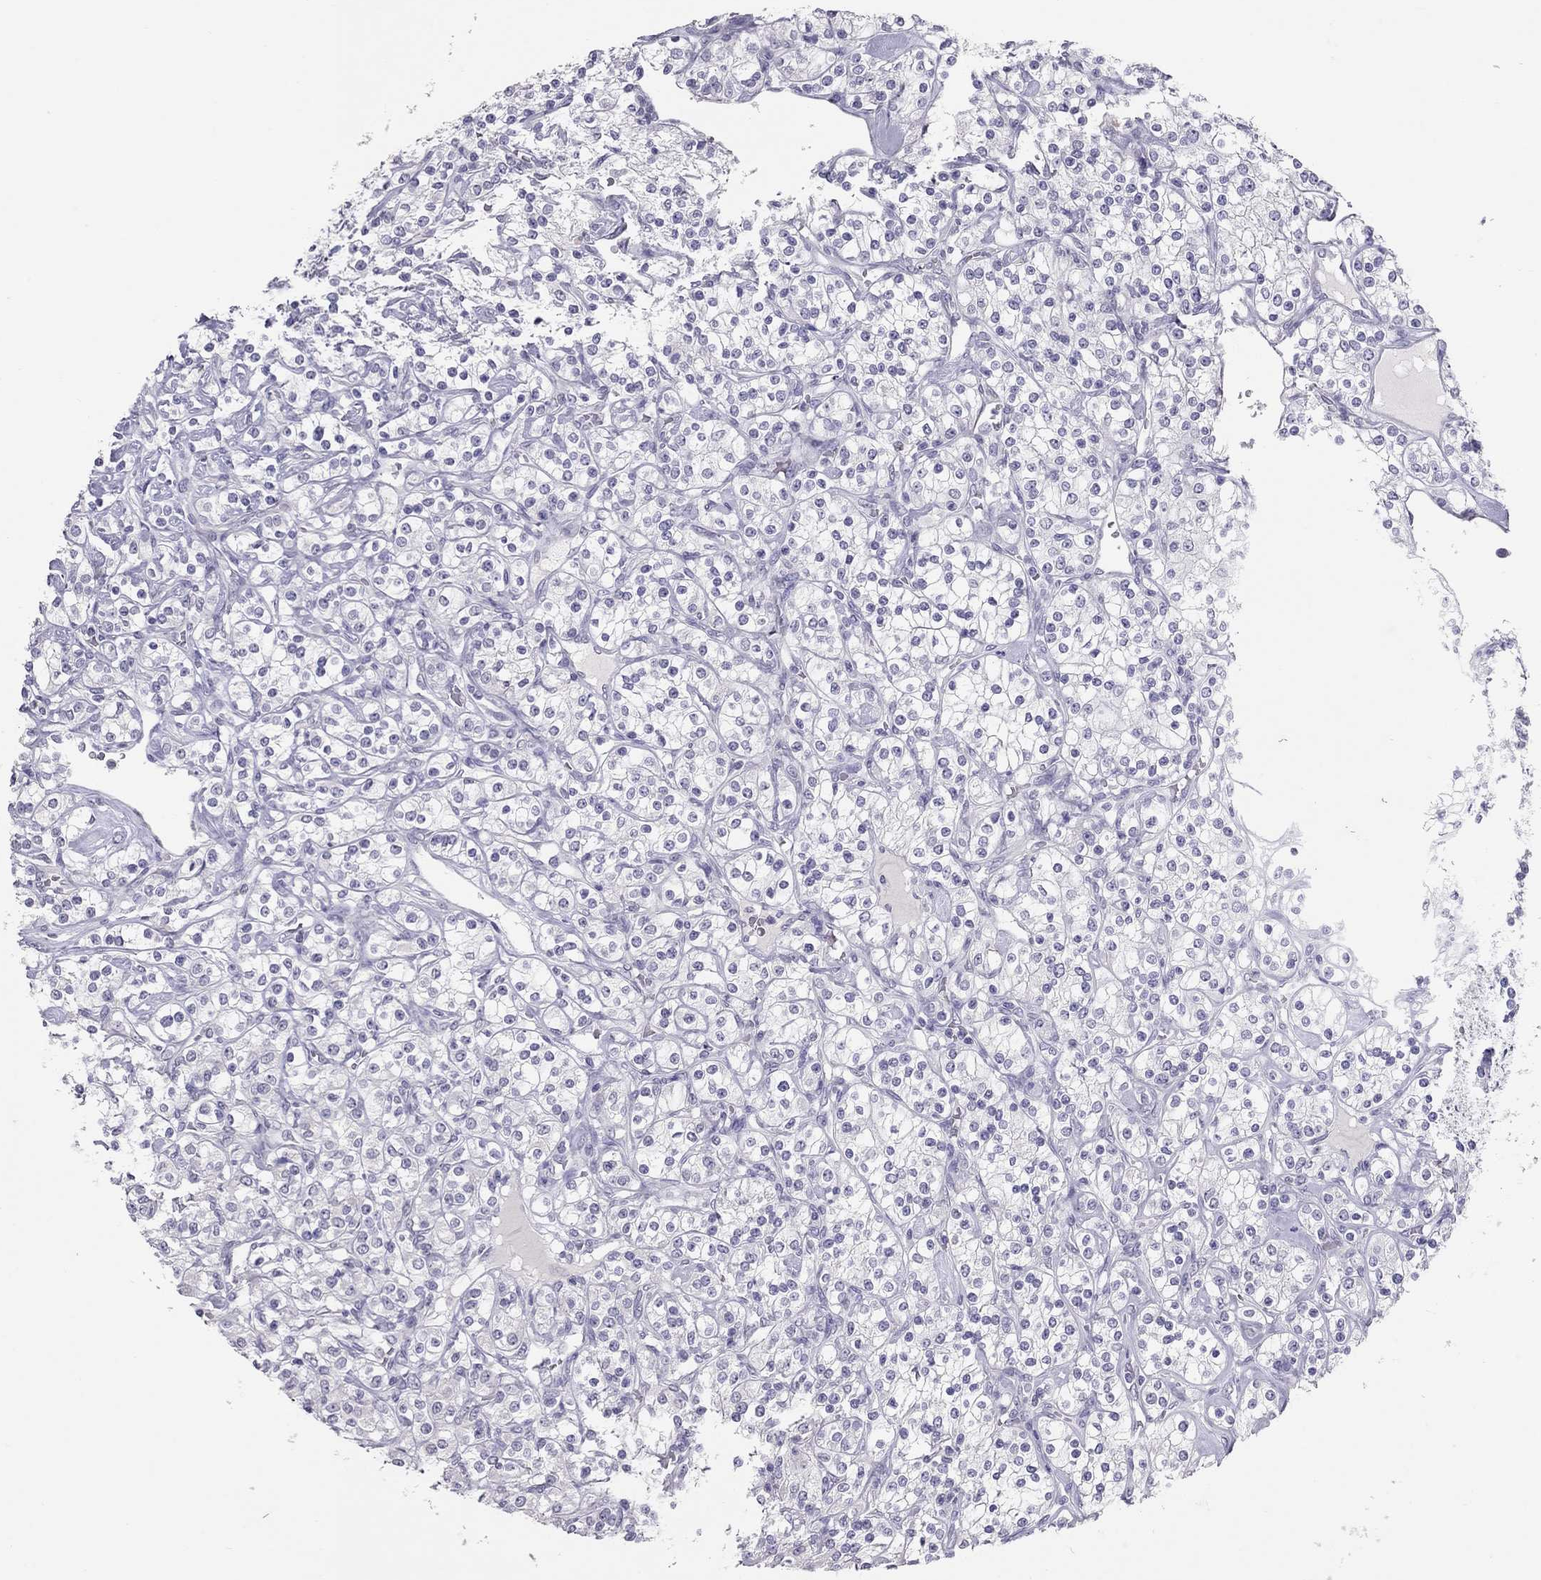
{"staining": {"intensity": "negative", "quantity": "none", "location": "none"}, "tissue": "renal cancer", "cell_type": "Tumor cells", "image_type": "cancer", "snomed": [{"axis": "morphology", "description": "Adenocarcinoma, NOS"}, {"axis": "topography", "description": "Kidney"}], "caption": "An image of human adenocarcinoma (renal) is negative for staining in tumor cells.", "gene": "PSMB11", "patient": {"sex": "male", "age": 77}}